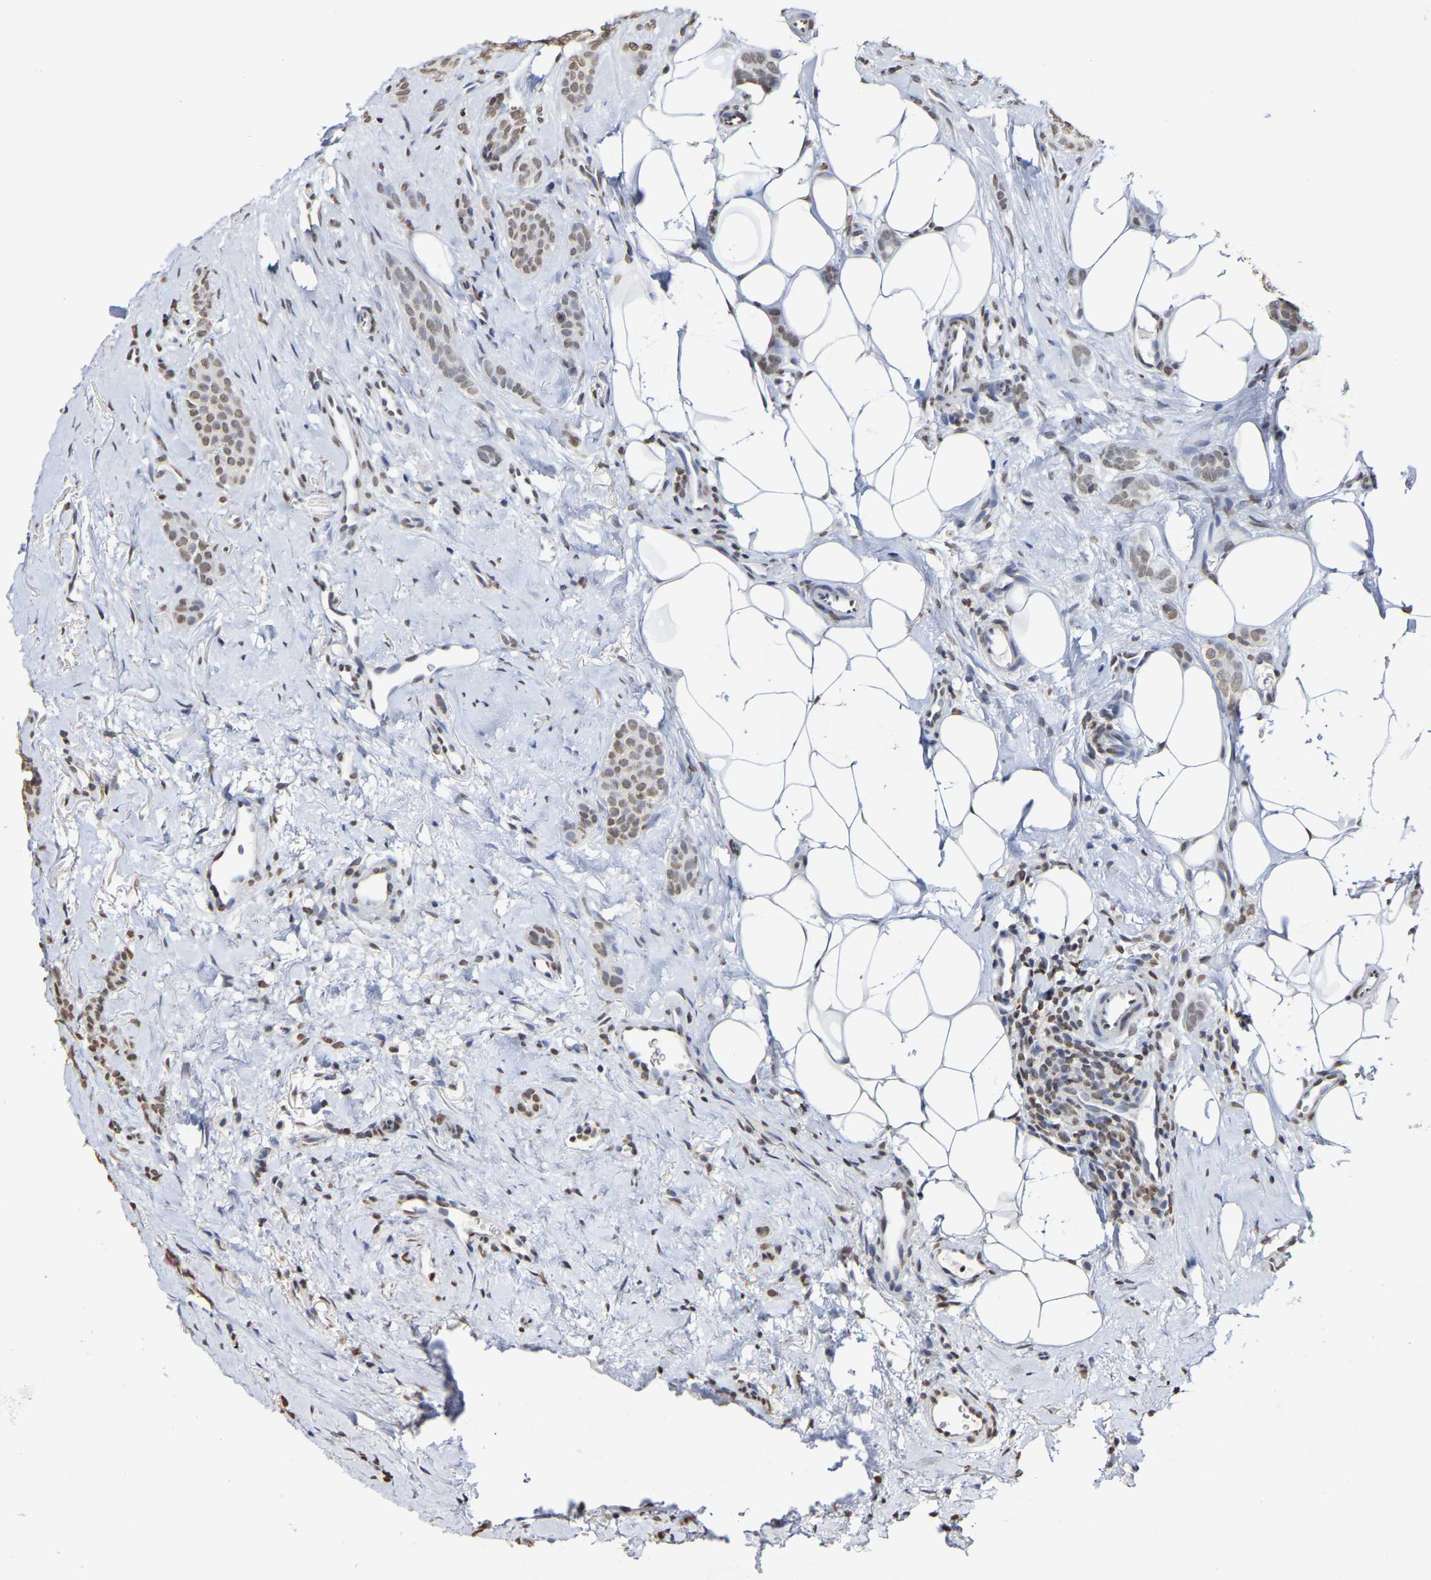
{"staining": {"intensity": "moderate", "quantity": ">75%", "location": "nuclear"}, "tissue": "breast cancer", "cell_type": "Tumor cells", "image_type": "cancer", "snomed": [{"axis": "morphology", "description": "Lobular carcinoma"}, {"axis": "topography", "description": "Skin"}, {"axis": "topography", "description": "Breast"}], "caption": "Immunohistochemical staining of human breast lobular carcinoma displays medium levels of moderate nuclear protein staining in about >75% of tumor cells.", "gene": "ATF4", "patient": {"sex": "female", "age": 46}}